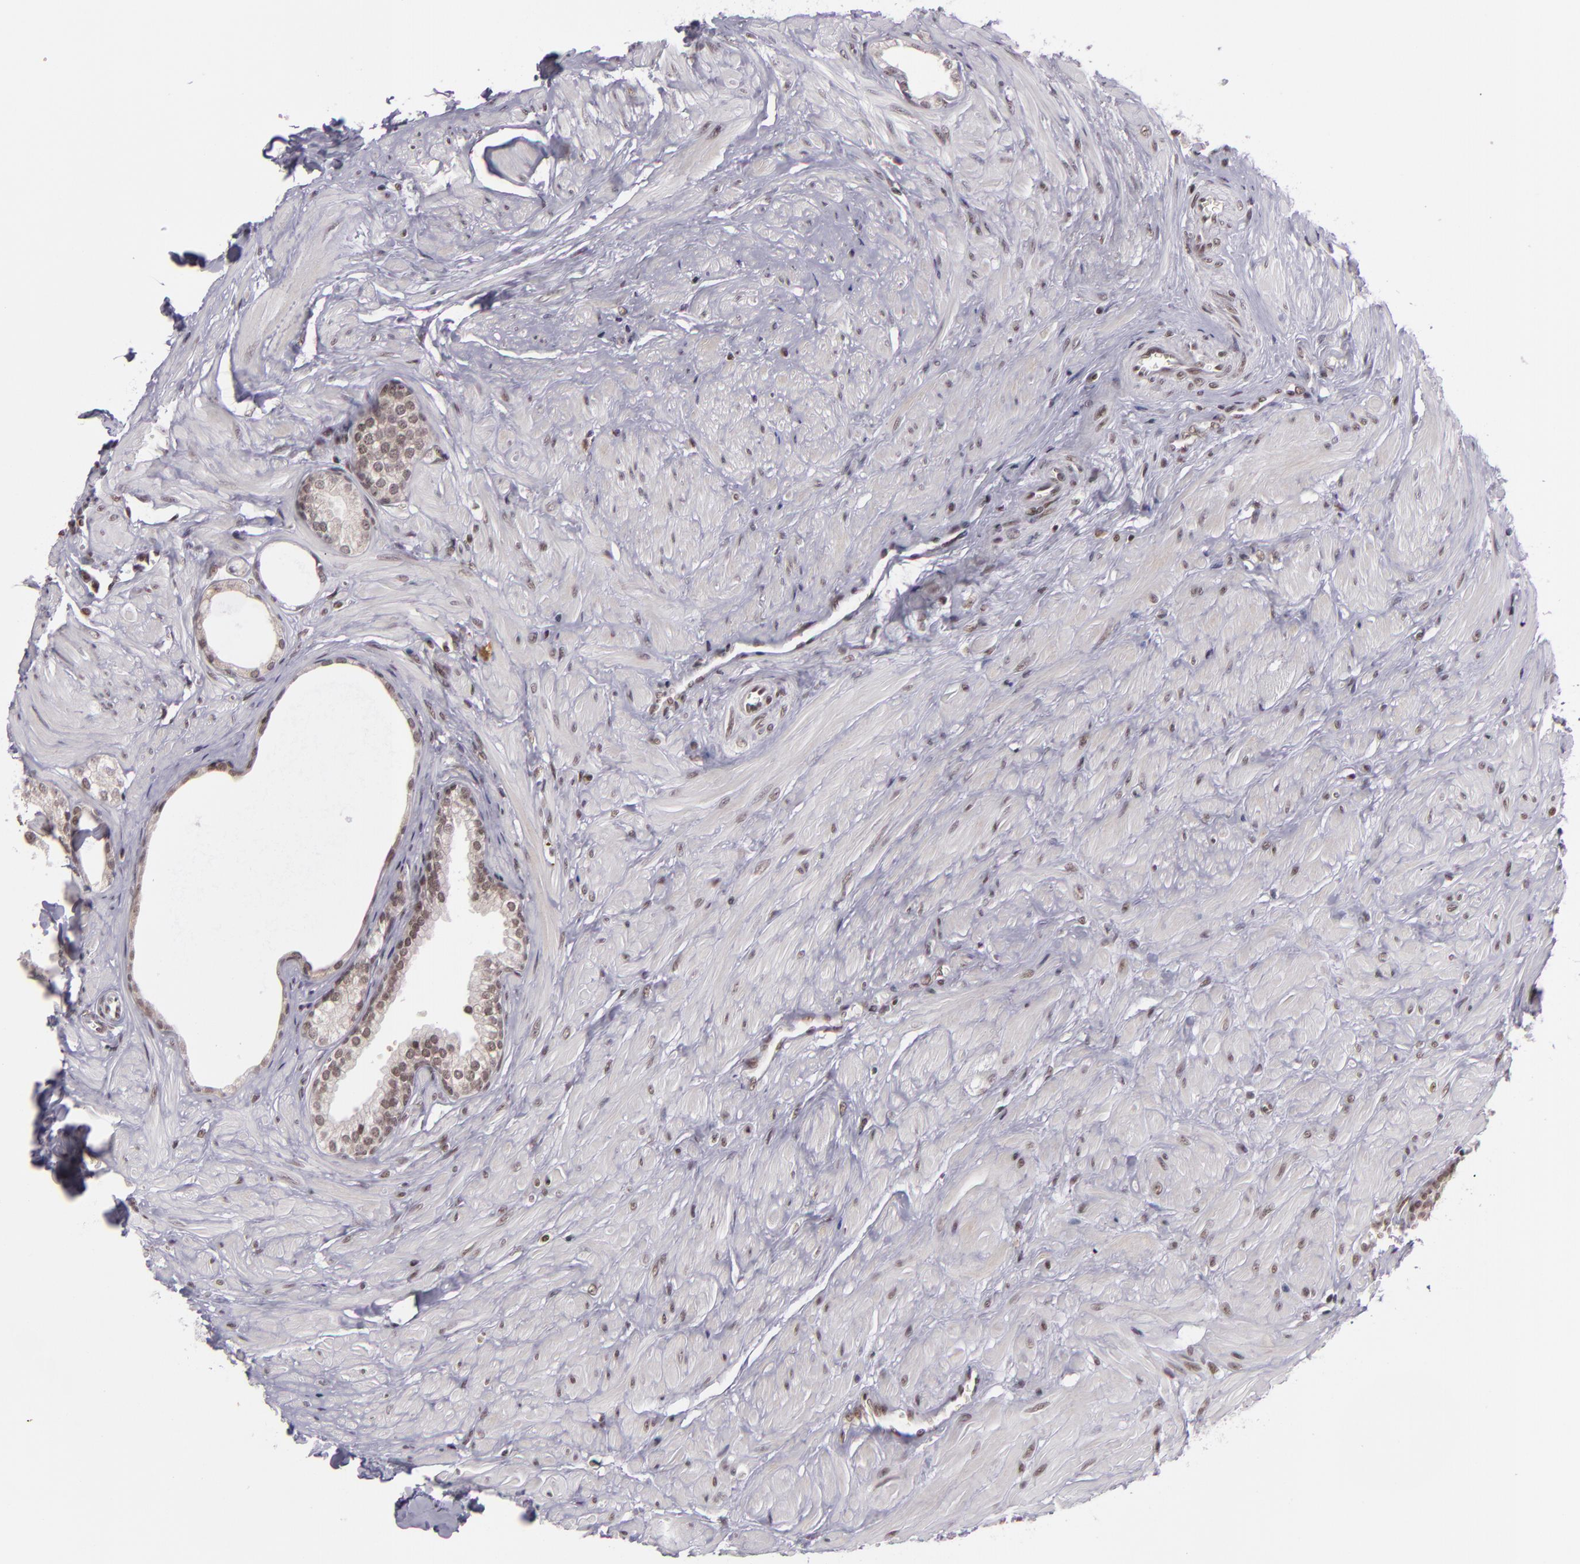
{"staining": {"intensity": "moderate", "quantity": ">75%", "location": "cytoplasmic/membranous,nuclear"}, "tissue": "prostate", "cell_type": "Glandular cells", "image_type": "normal", "snomed": [{"axis": "morphology", "description": "Normal tissue, NOS"}, {"axis": "topography", "description": "Prostate"}], "caption": "Immunohistochemical staining of normal human prostate exhibits moderate cytoplasmic/membranous,nuclear protein positivity in approximately >75% of glandular cells.", "gene": "ZFX", "patient": {"sex": "male", "age": 64}}